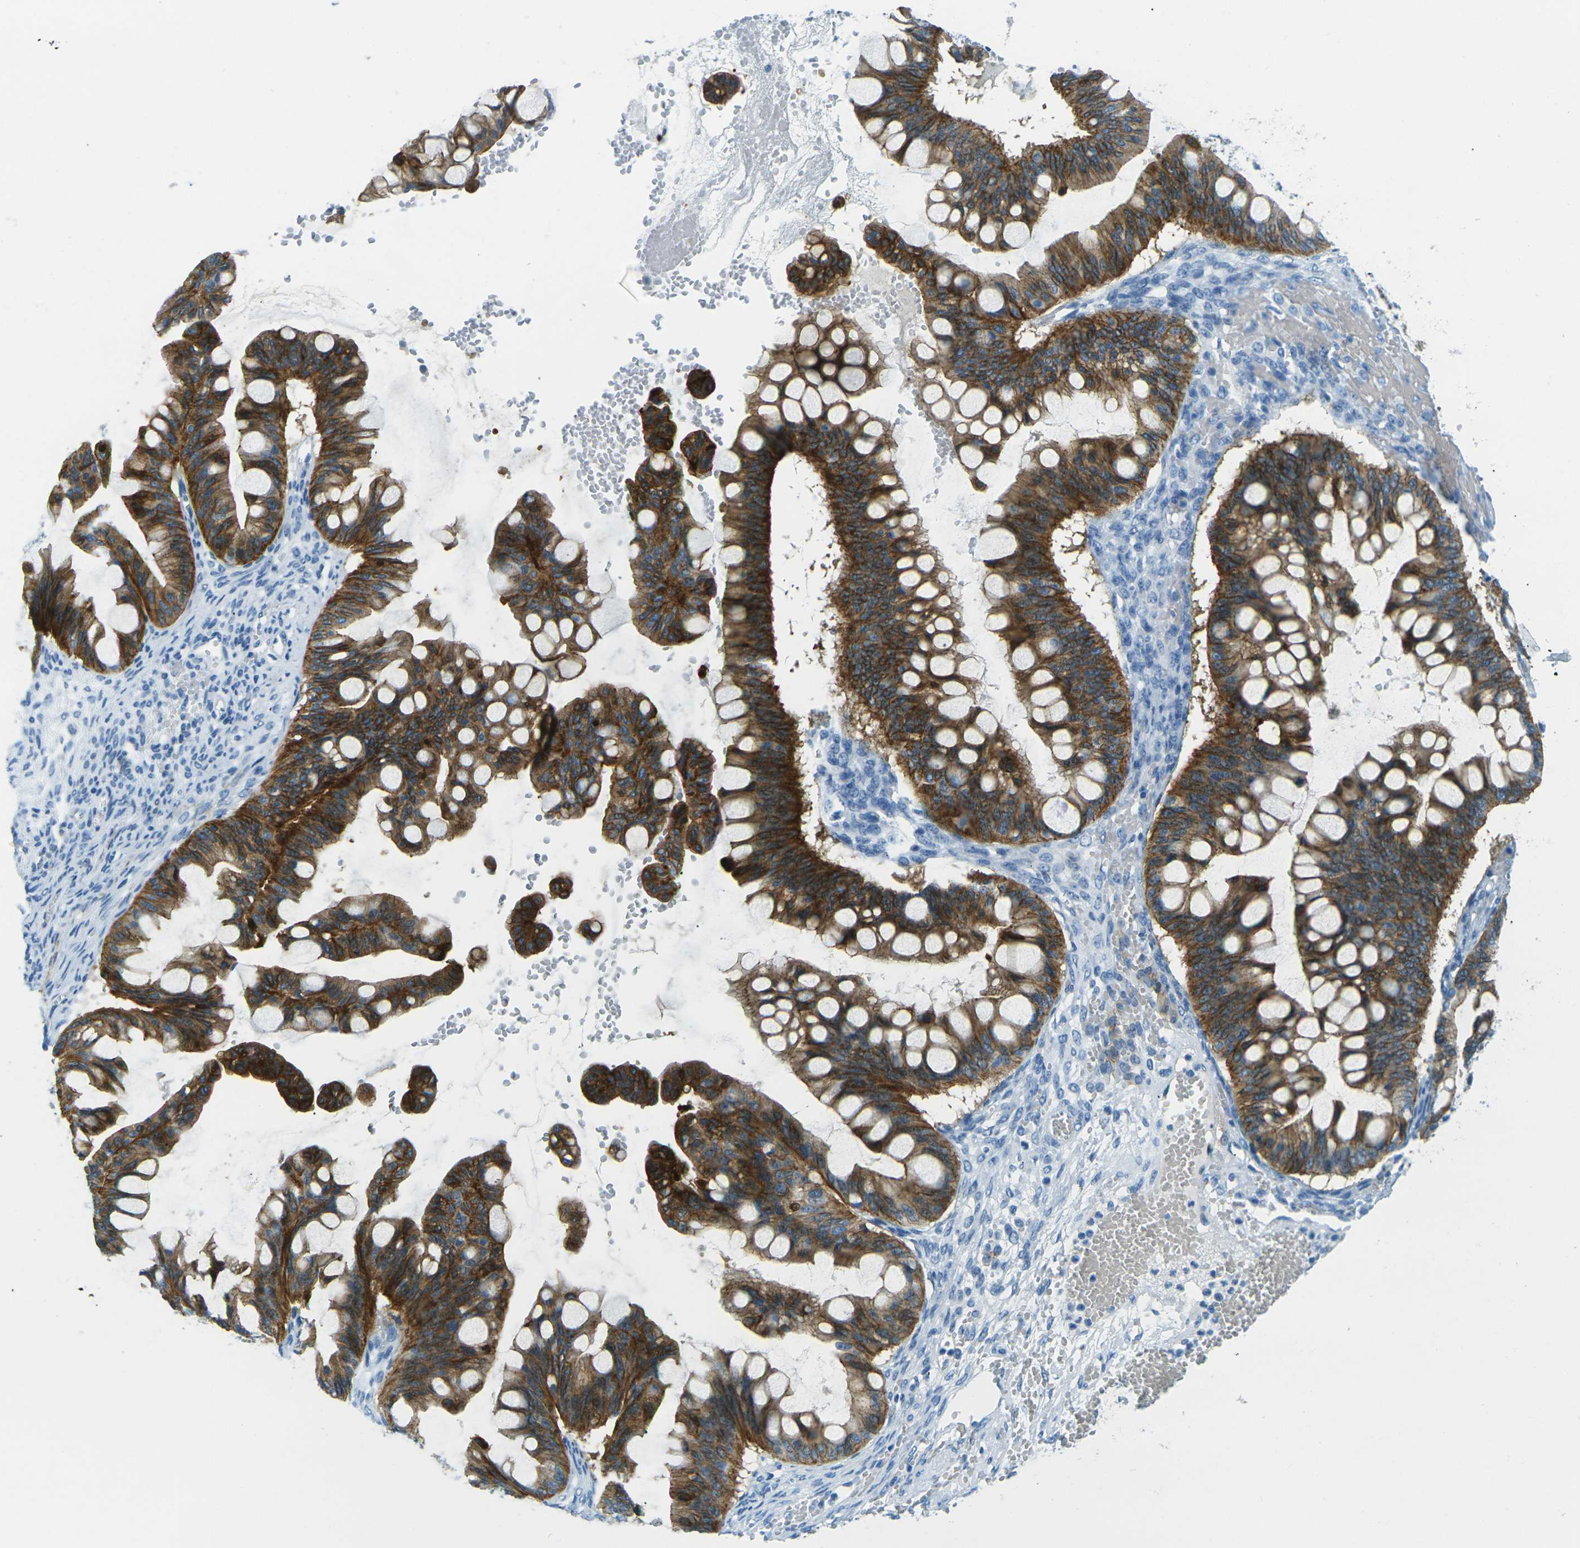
{"staining": {"intensity": "strong", "quantity": ">75%", "location": "cytoplasmic/membranous"}, "tissue": "ovarian cancer", "cell_type": "Tumor cells", "image_type": "cancer", "snomed": [{"axis": "morphology", "description": "Cystadenocarcinoma, mucinous, NOS"}, {"axis": "topography", "description": "Ovary"}], "caption": "Protein staining displays strong cytoplasmic/membranous expression in approximately >75% of tumor cells in mucinous cystadenocarcinoma (ovarian).", "gene": "OCLN", "patient": {"sex": "female", "age": 73}}